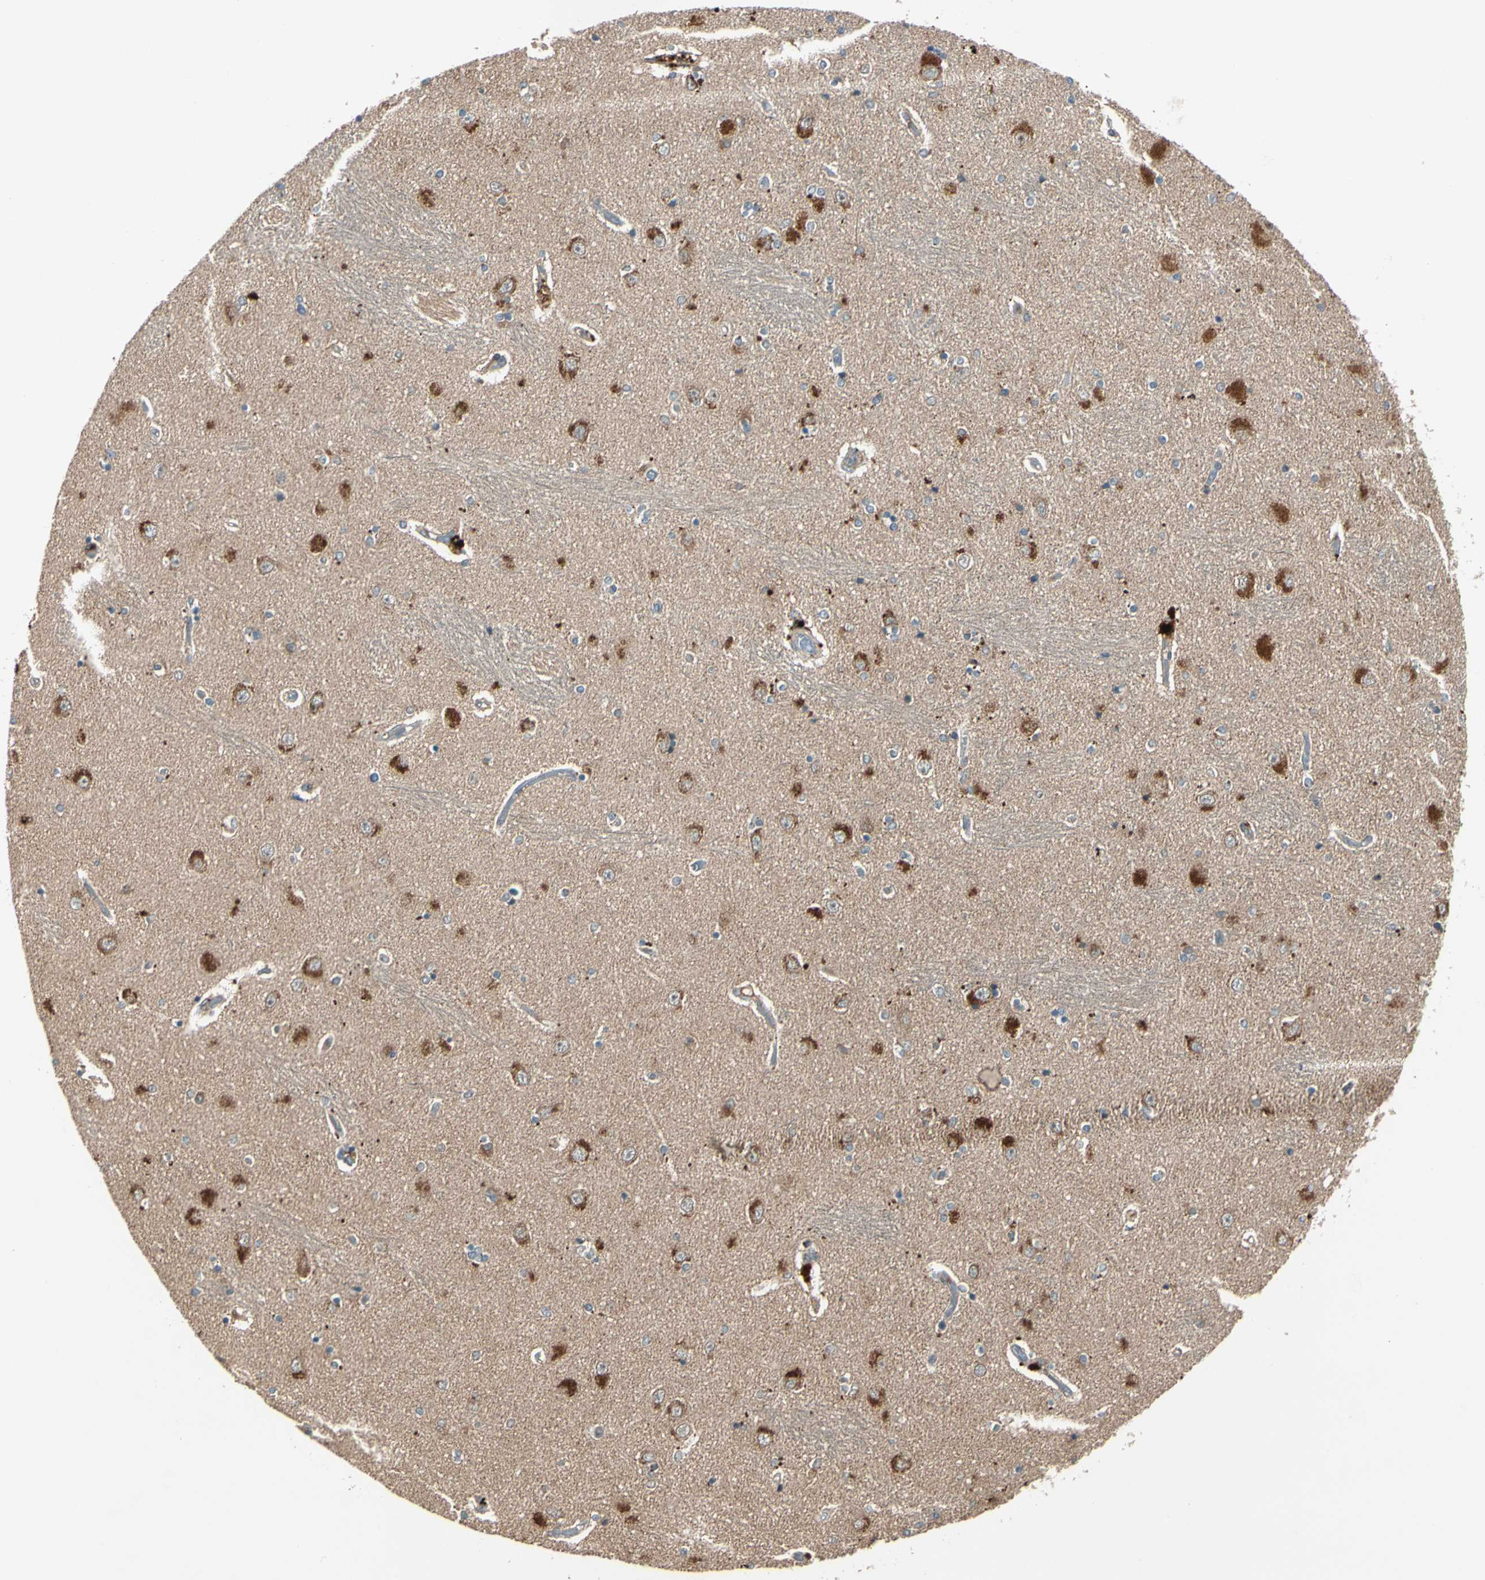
{"staining": {"intensity": "moderate", "quantity": "25%-75%", "location": "cytoplasmic/membranous"}, "tissue": "hippocampus", "cell_type": "Glial cells", "image_type": "normal", "snomed": [{"axis": "morphology", "description": "Normal tissue, NOS"}, {"axis": "topography", "description": "Hippocampus"}], "caption": "Protein expression analysis of benign hippocampus displays moderate cytoplasmic/membranous expression in about 25%-75% of glial cells.", "gene": "ACVR1C", "patient": {"sex": "female", "age": 54}}